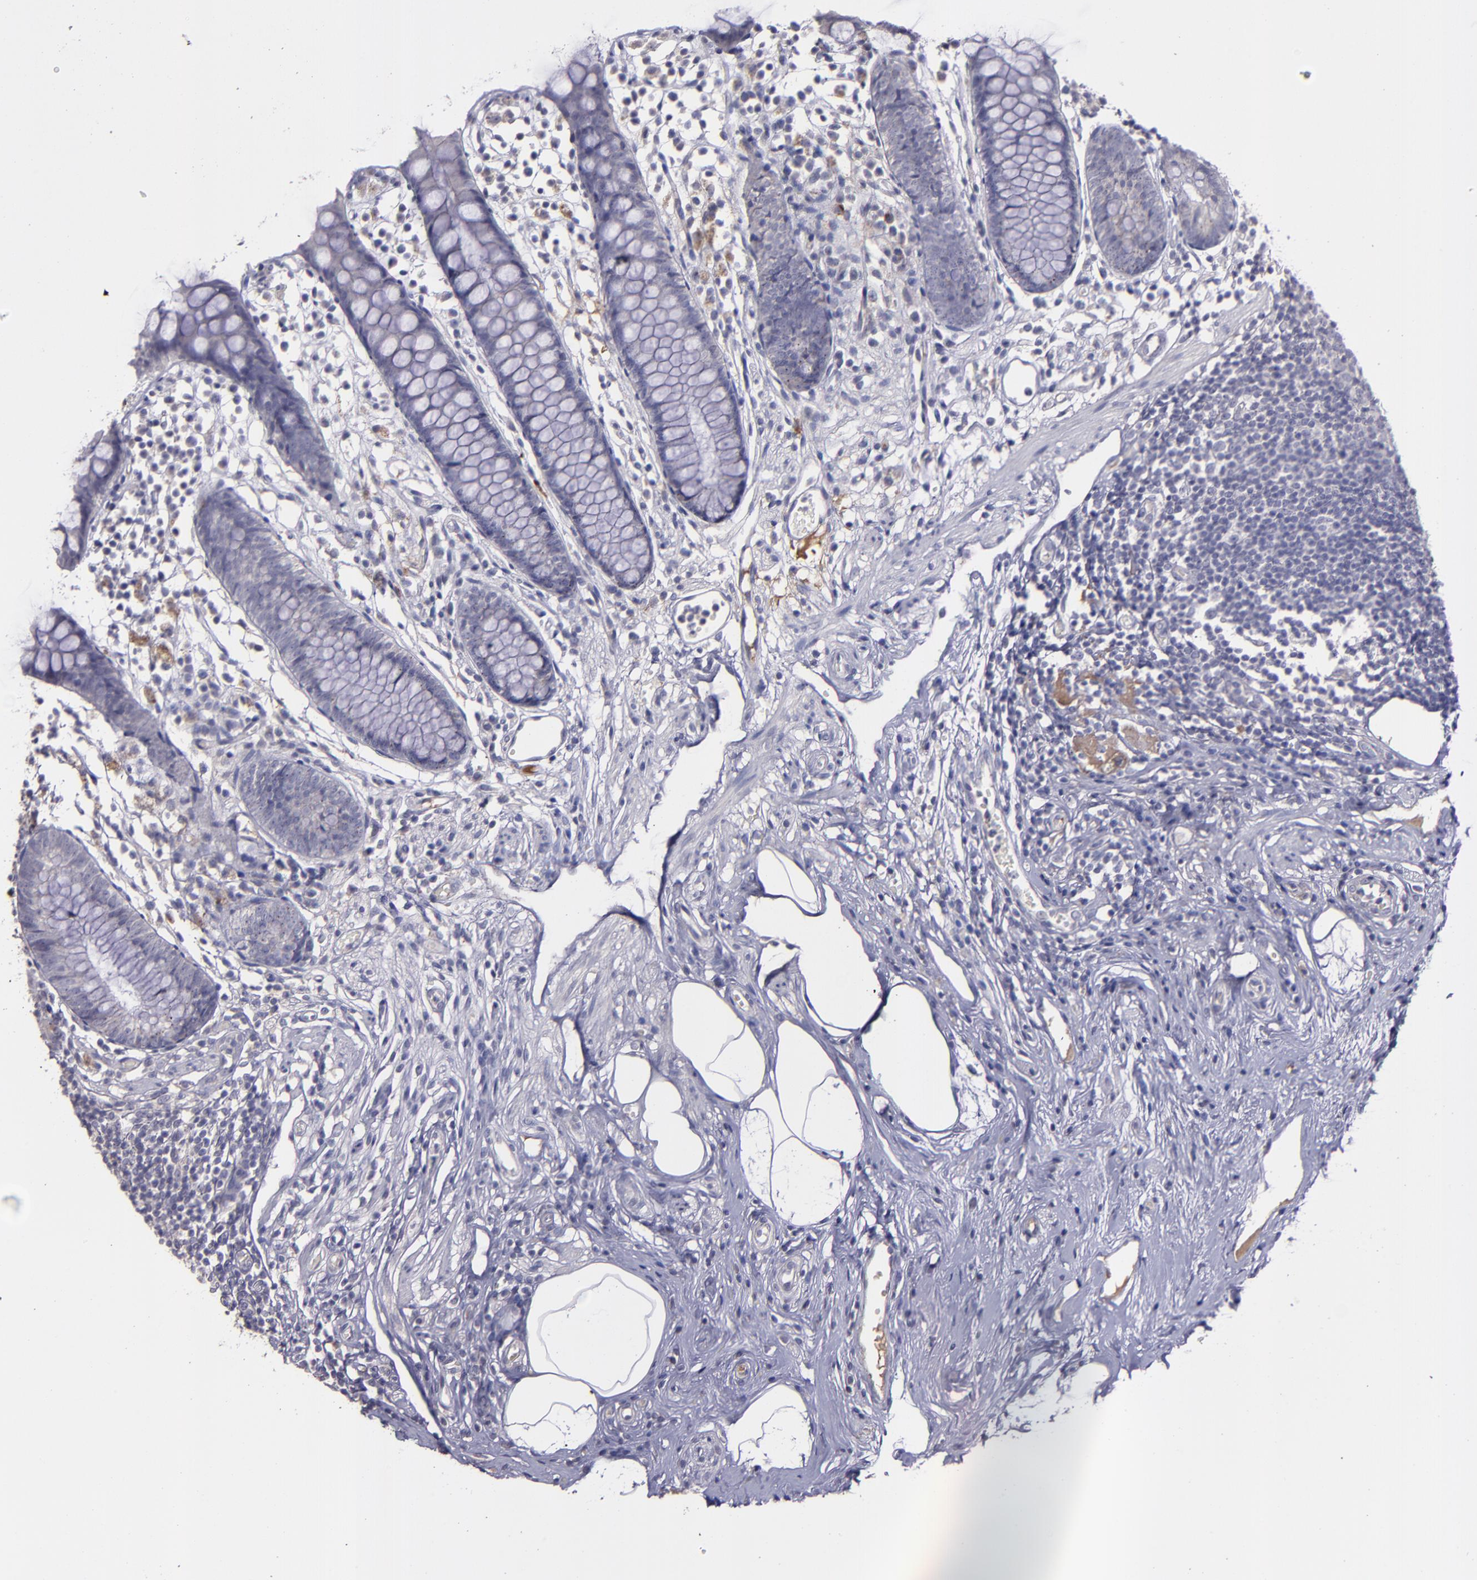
{"staining": {"intensity": "weak", "quantity": "<25%", "location": "cytoplasmic/membranous"}, "tissue": "appendix", "cell_type": "Glandular cells", "image_type": "normal", "snomed": [{"axis": "morphology", "description": "Normal tissue, NOS"}, {"axis": "topography", "description": "Appendix"}], "caption": "Immunohistochemical staining of normal appendix exhibits no significant staining in glandular cells.", "gene": "MASP1", "patient": {"sex": "male", "age": 38}}